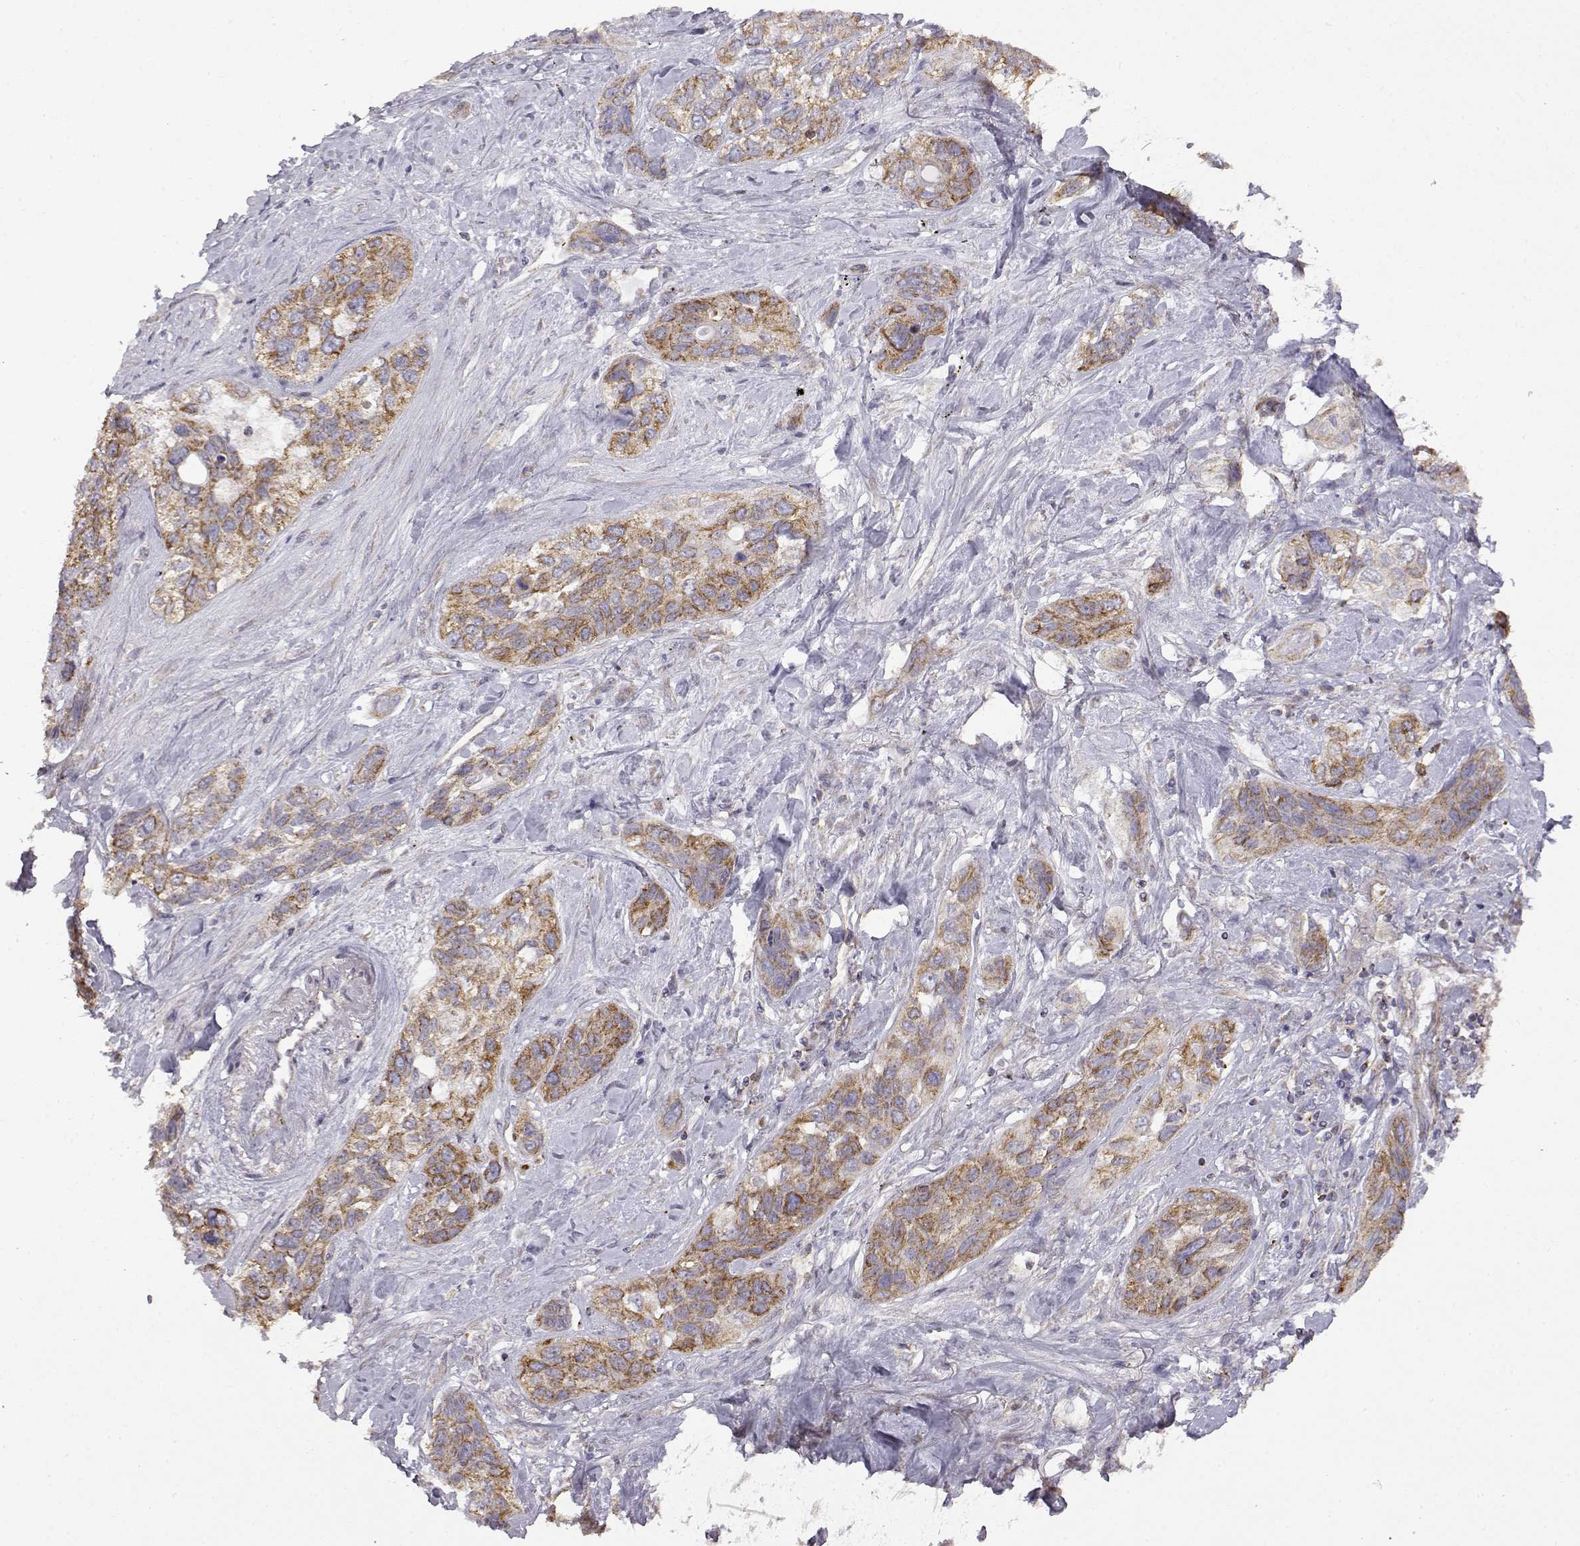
{"staining": {"intensity": "moderate", "quantity": "25%-75%", "location": "cytoplasmic/membranous"}, "tissue": "lung cancer", "cell_type": "Tumor cells", "image_type": "cancer", "snomed": [{"axis": "morphology", "description": "Squamous cell carcinoma, NOS"}, {"axis": "topography", "description": "Lung"}], "caption": "A medium amount of moderate cytoplasmic/membranous staining is identified in approximately 25%-75% of tumor cells in lung squamous cell carcinoma tissue.", "gene": "DDC", "patient": {"sex": "female", "age": 70}}